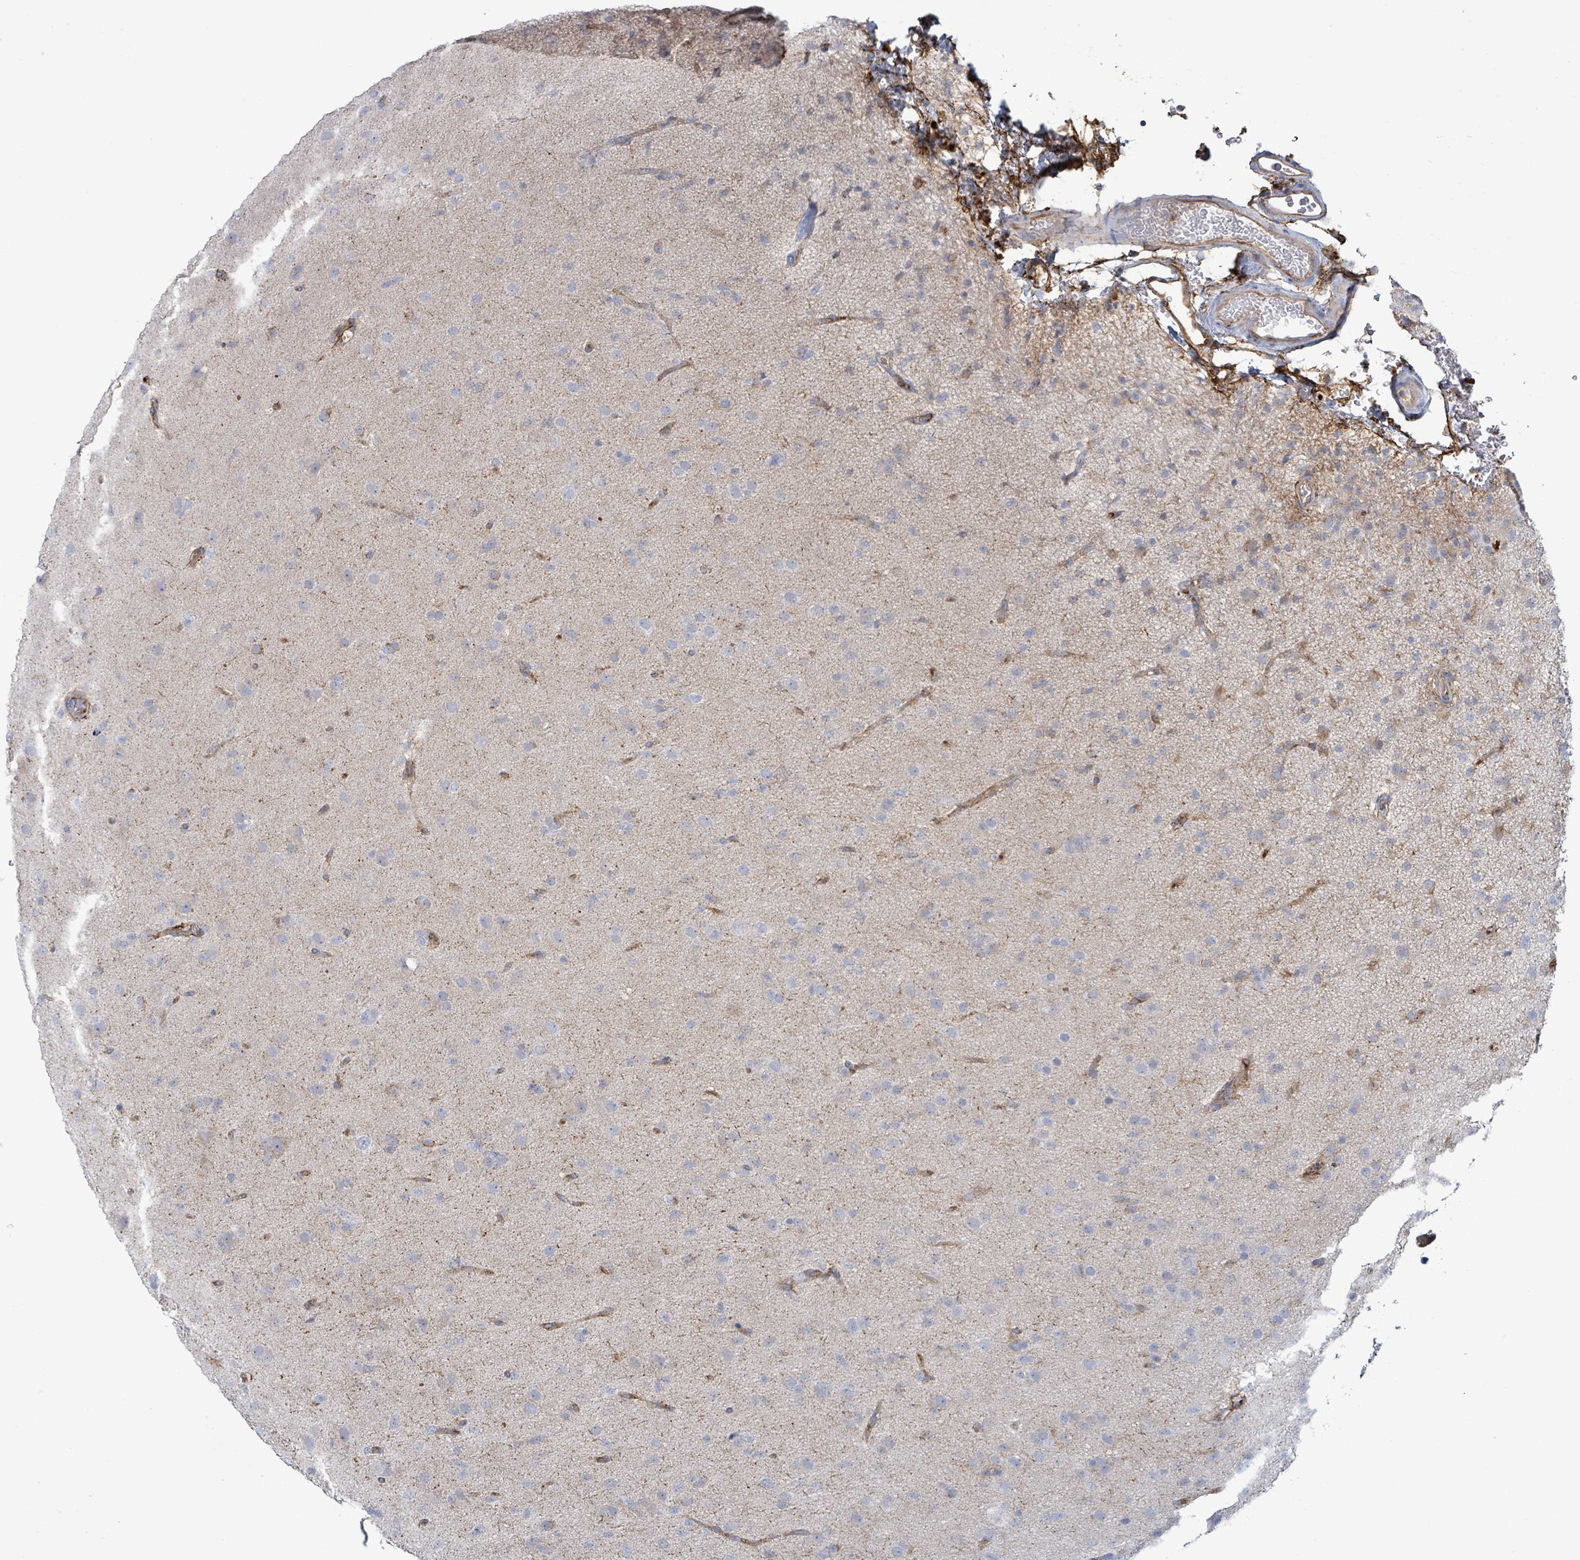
{"staining": {"intensity": "negative", "quantity": "none", "location": "none"}, "tissue": "glioma", "cell_type": "Tumor cells", "image_type": "cancer", "snomed": [{"axis": "morphology", "description": "Glioma, malignant, Low grade"}, {"axis": "topography", "description": "Brain"}], "caption": "An immunohistochemistry micrograph of glioma is shown. There is no staining in tumor cells of glioma. The staining was performed using DAB to visualize the protein expression in brown, while the nuclei were stained in blue with hematoxylin (Magnification: 20x).", "gene": "EGFL7", "patient": {"sex": "male", "age": 65}}